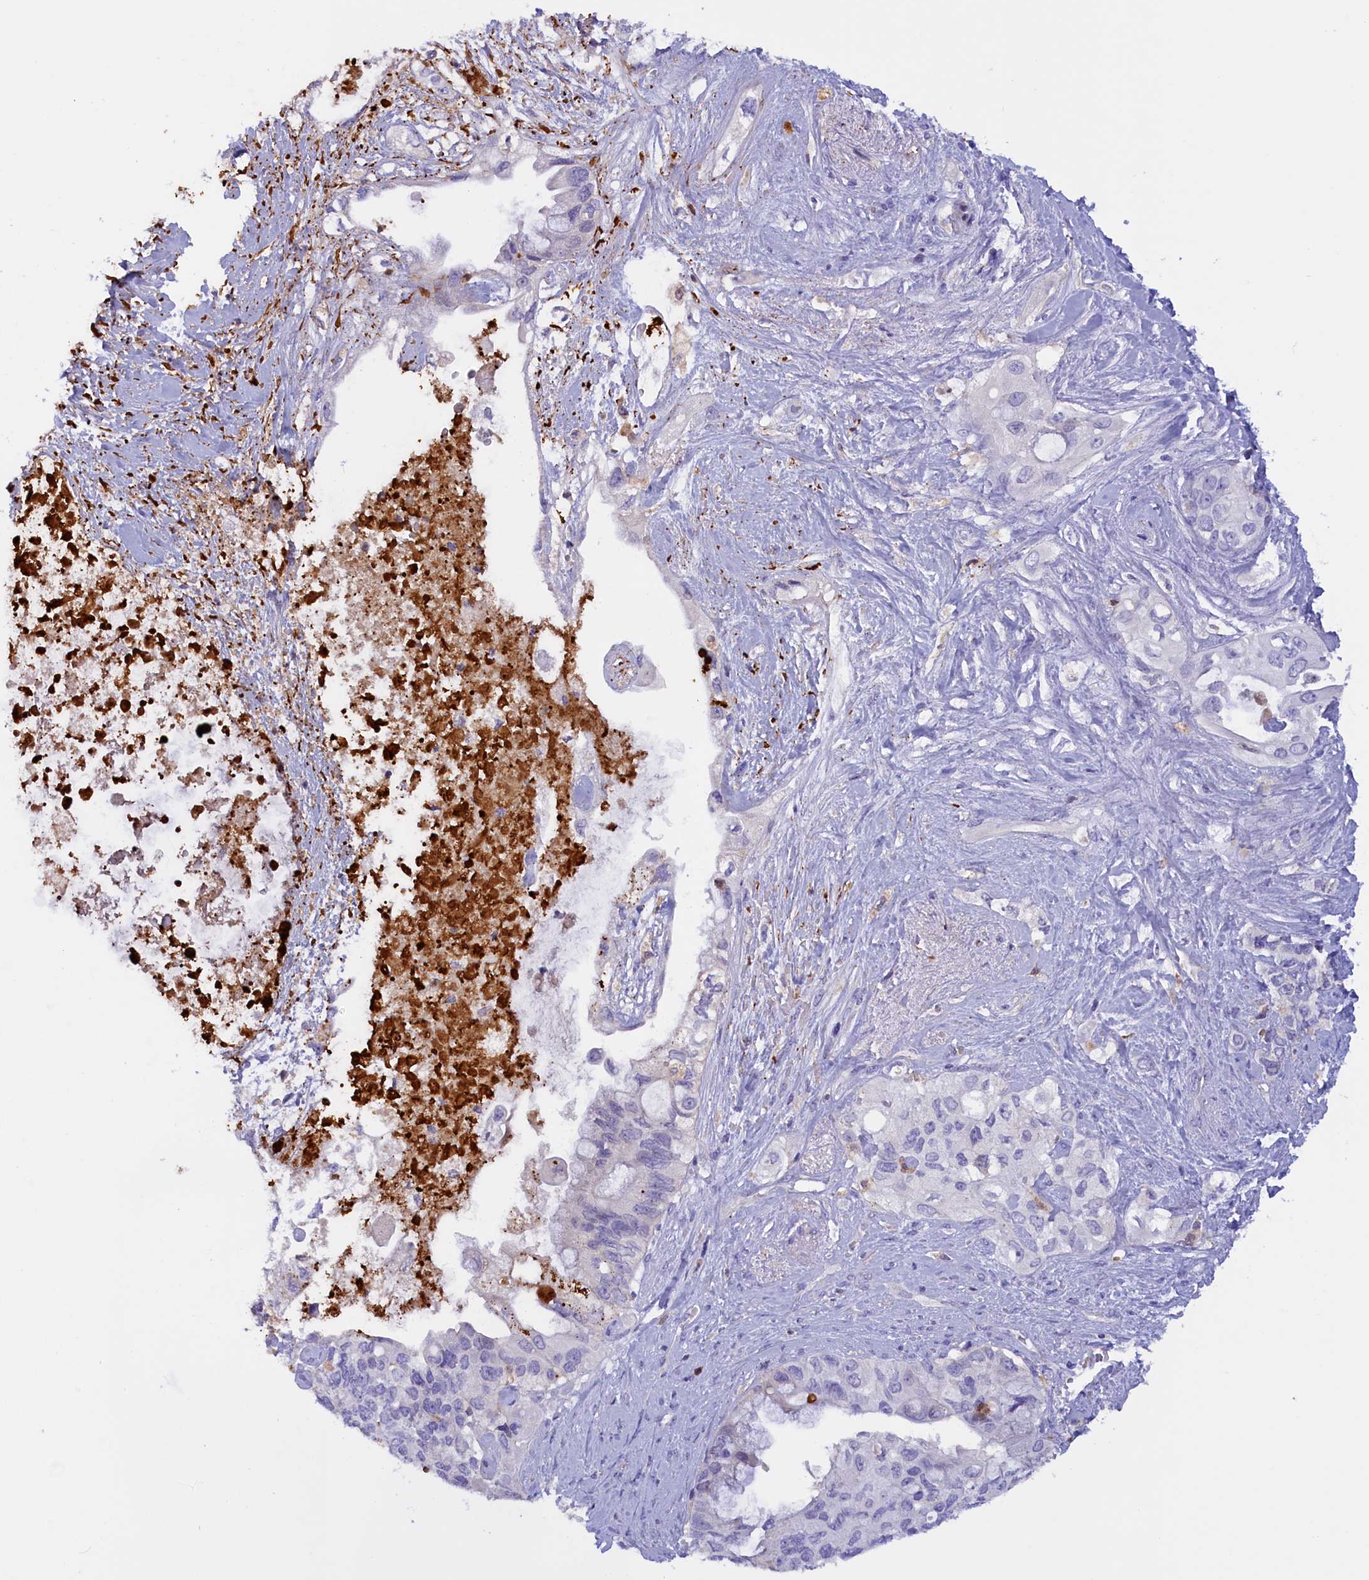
{"staining": {"intensity": "negative", "quantity": "none", "location": "none"}, "tissue": "pancreatic cancer", "cell_type": "Tumor cells", "image_type": "cancer", "snomed": [{"axis": "morphology", "description": "Adenocarcinoma, NOS"}, {"axis": "topography", "description": "Pancreas"}], "caption": "IHC photomicrograph of human pancreatic cancer (adenocarcinoma) stained for a protein (brown), which shows no staining in tumor cells.", "gene": "FAM149B1", "patient": {"sex": "female", "age": 56}}